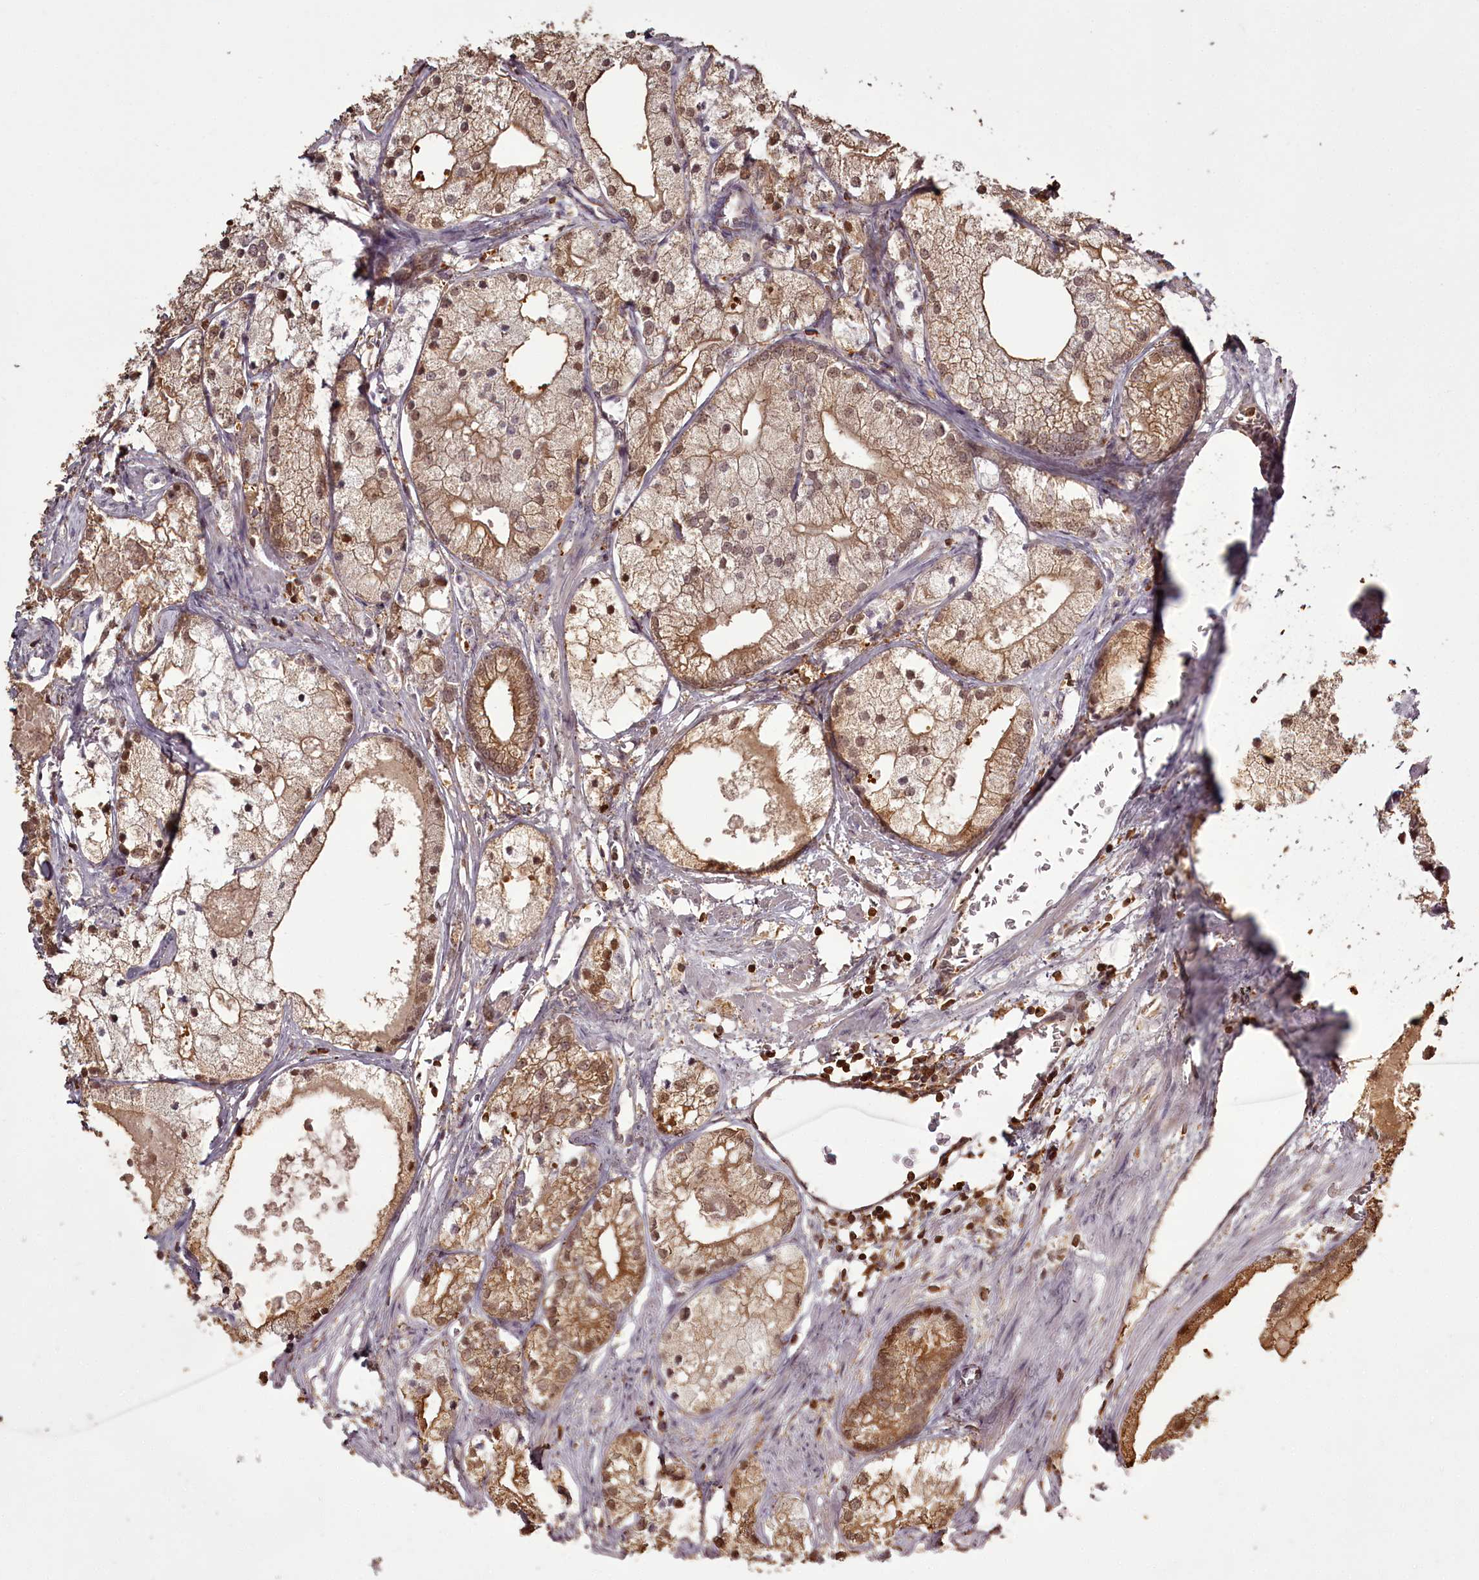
{"staining": {"intensity": "moderate", "quantity": ">75%", "location": "cytoplasmic/membranous,nuclear"}, "tissue": "prostate cancer", "cell_type": "Tumor cells", "image_type": "cancer", "snomed": [{"axis": "morphology", "description": "Adenocarcinoma, Low grade"}, {"axis": "topography", "description": "Prostate"}], "caption": "IHC of human prostate low-grade adenocarcinoma reveals medium levels of moderate cytoplasmic/membranous and nuclear staining in approximately >75% of tumor cells.", "gene": "NPRL2", "patient": {"sex": "male", "age": 69}}